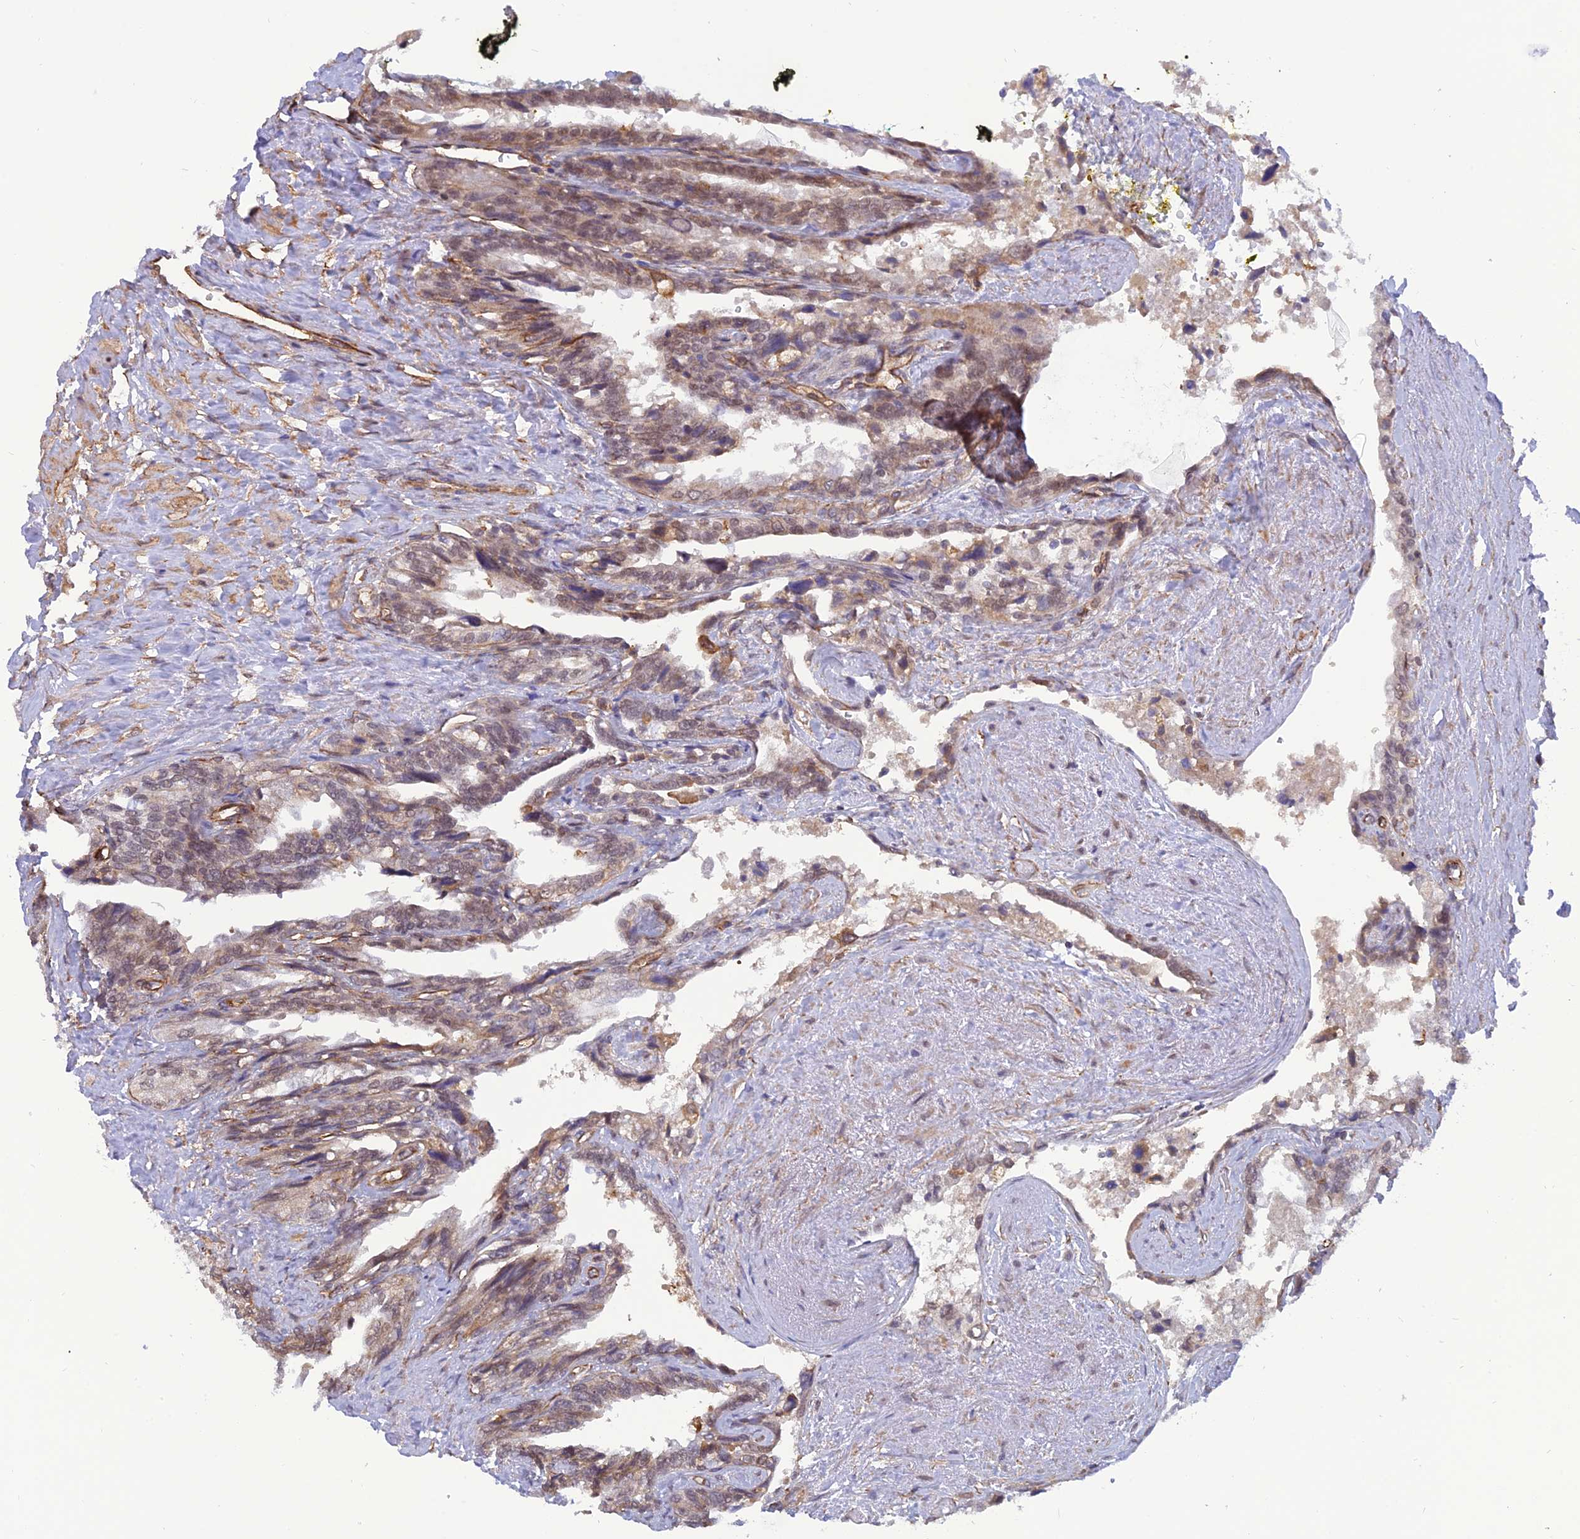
{"staining": {"intensity": "weak", "quantity": ">75%", "location": "nuclear"}, "tissue": "seminal vesicle", "cell_type": "Glandular cells", "image_type": "normal", "snomed": [{"axis": "morphology", "description": "Normal tissue, NOS"}, {"axis": "topography", "description": "Seminal veicle"}, {"axis": "topography", "description": "Peripheral nerve tissue"}], "caption": "Protein expression analysis of benign seminal vesicle shows weak nuclear expression in approximately >75% of glandular cells. (brown staining indicates protein expression, while blue staining denotes nuclei).", "gene": "PAGR1", "patient": {"sex": "male", "age": 60}}